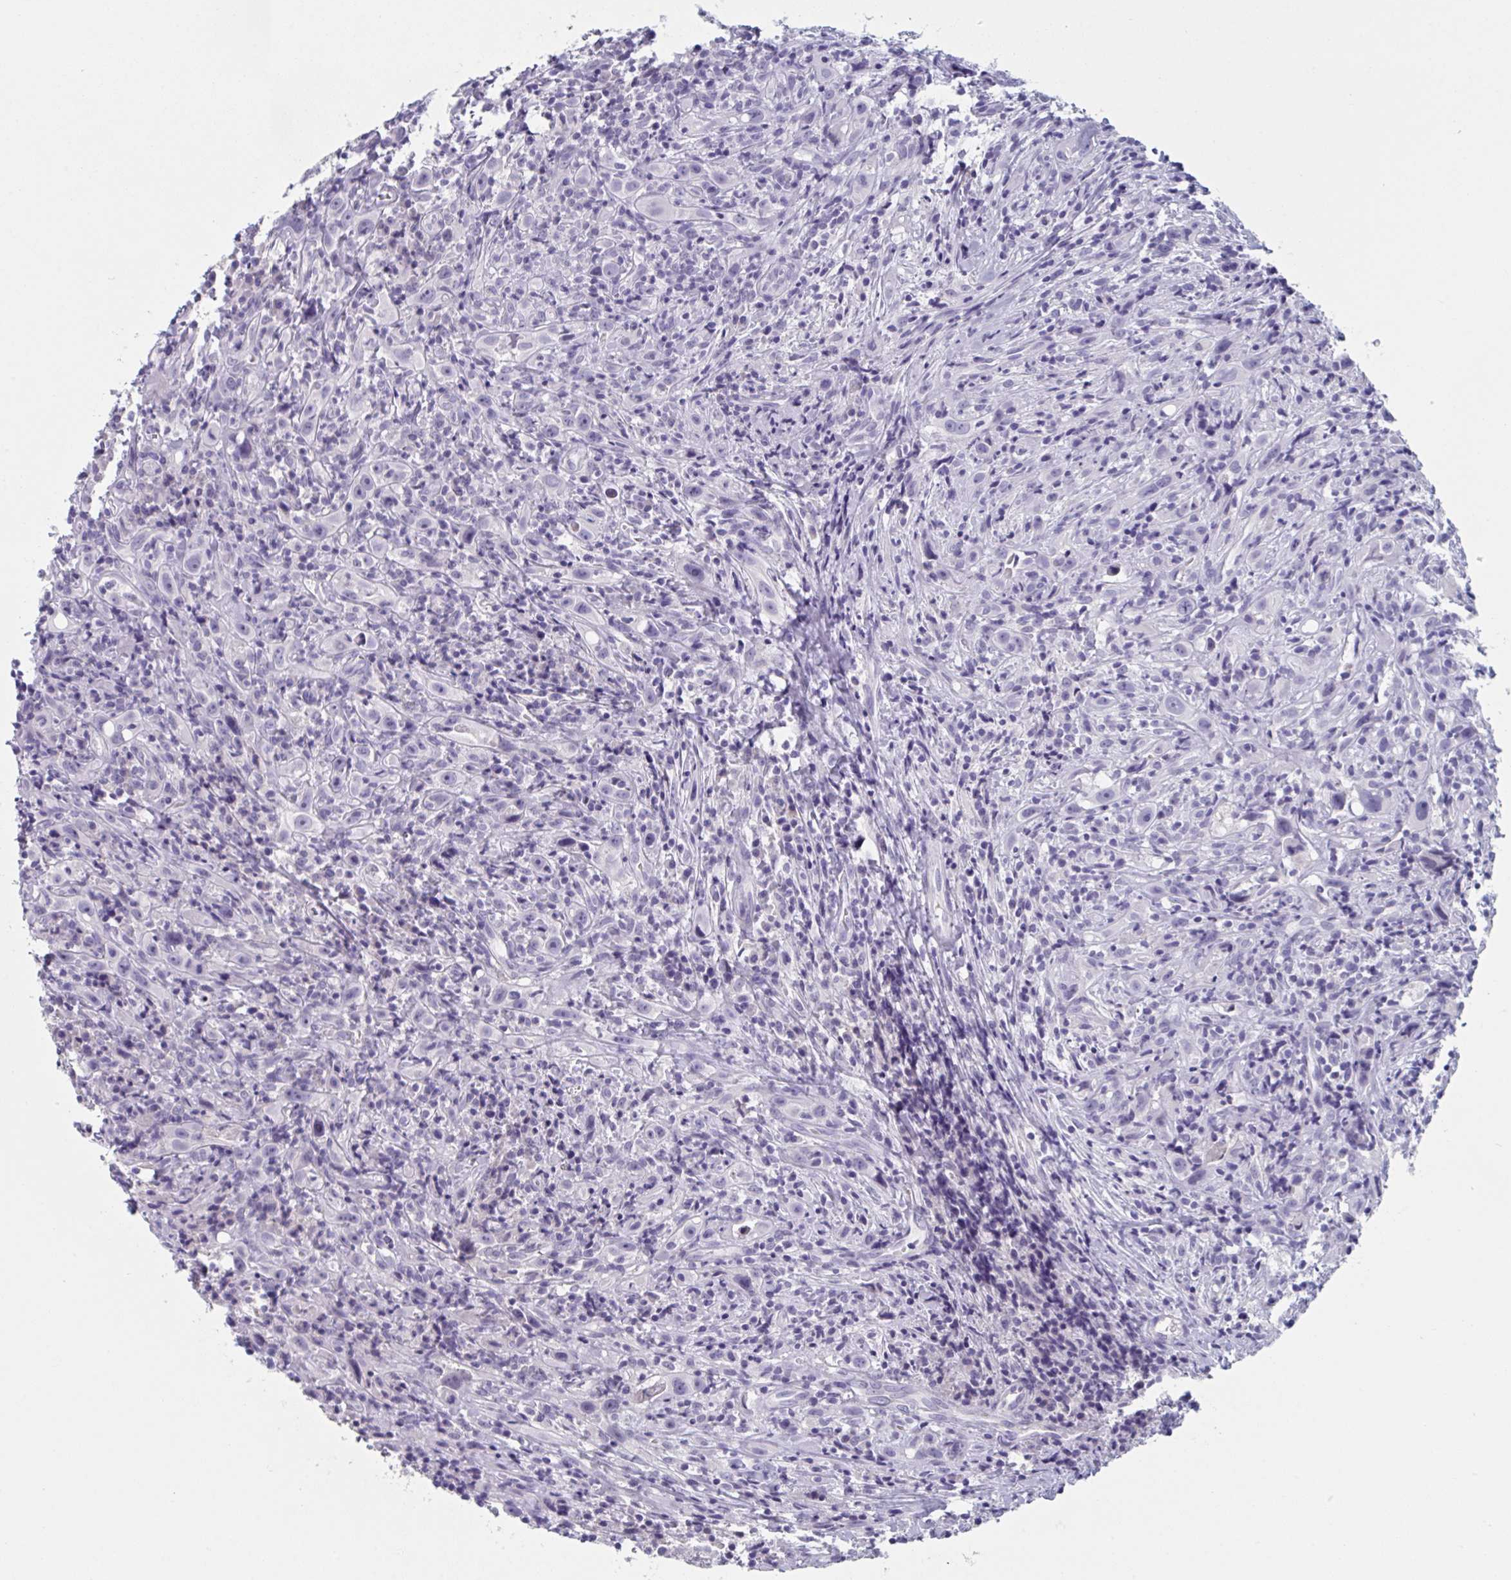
{"staining": {"intensity": "negative", "quantity": "none", "location": "none"}, "tissue": "head and neck cancer", "cell_type": "Tumor cells", "image_type": "cancer", "snomed": [{"axis": "morphology", "description": "Squamous cell carcinoma, NOS"}, {"axis": "topography", "description": "Head-Neck"}], "caption": "A photomicrograph of human head and neck cancer (squamous cell carcinoma) is negative for staining in tumor cells. (Immunohistochemistry, brightfield microscopy, high magnification).", "gene": "NDUFC2", "patient": {"sex": "female", "age": 95}}